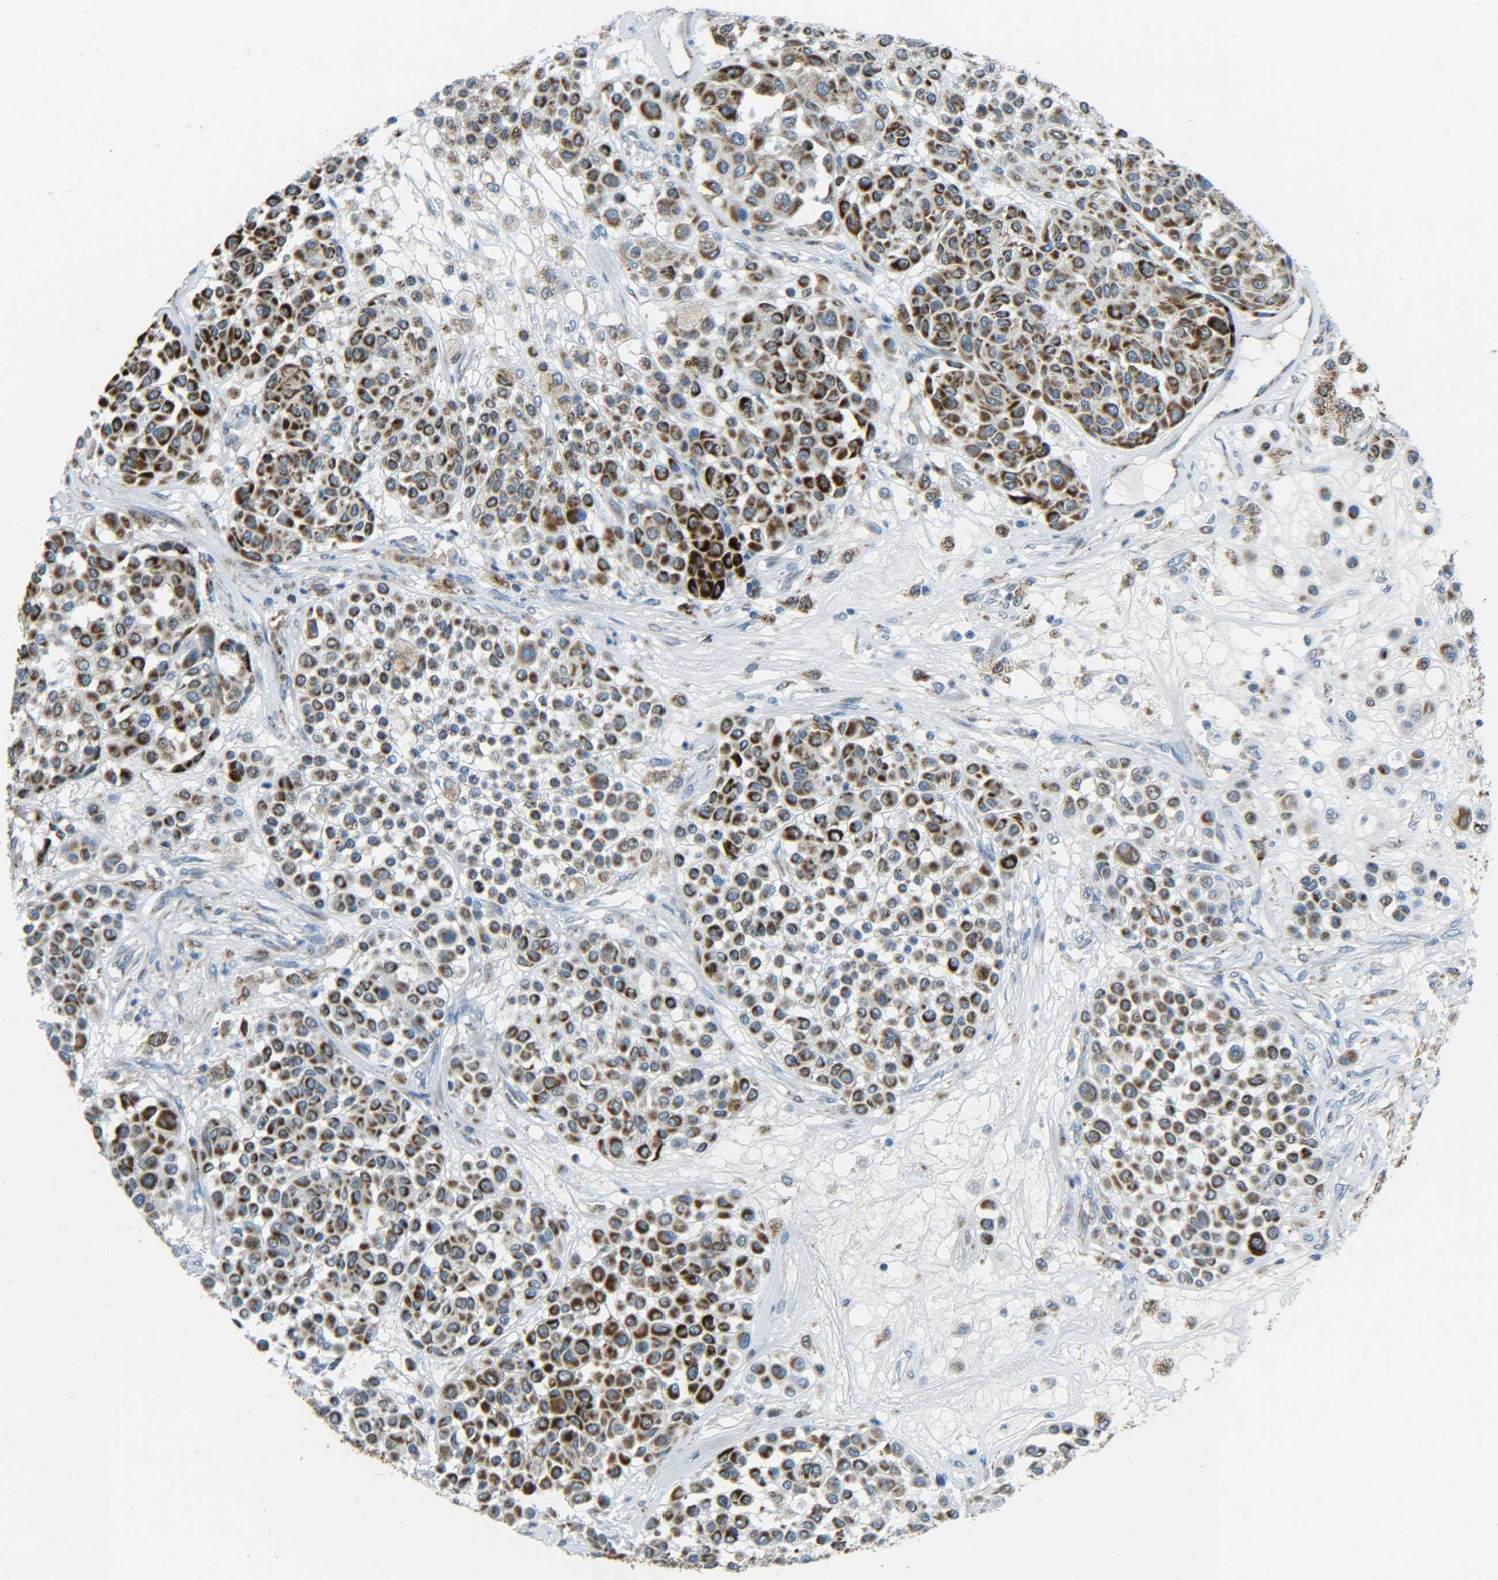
{"staining": {"intensity": "strong", "quantity": ">75%", "location": "cytoplasmic/membranous"}, "tissue": "melanoma", "cell_type": "Tumor cells", "image_type": "cancer", "snomed": [{"axis": "morphology", "description": "Malignant melanoma, Metastatic site"}, {"axis": "topography", "description": "Soft tissue"}], "caption": "Approximately >75% of tumor cells in melanoma reveal strong cytoplasmic/membranous protein staining as visualized by brown immunohistochemical staining.", "gene": "CYB5R1", "patient": {"sex": "male", "age": 41}}